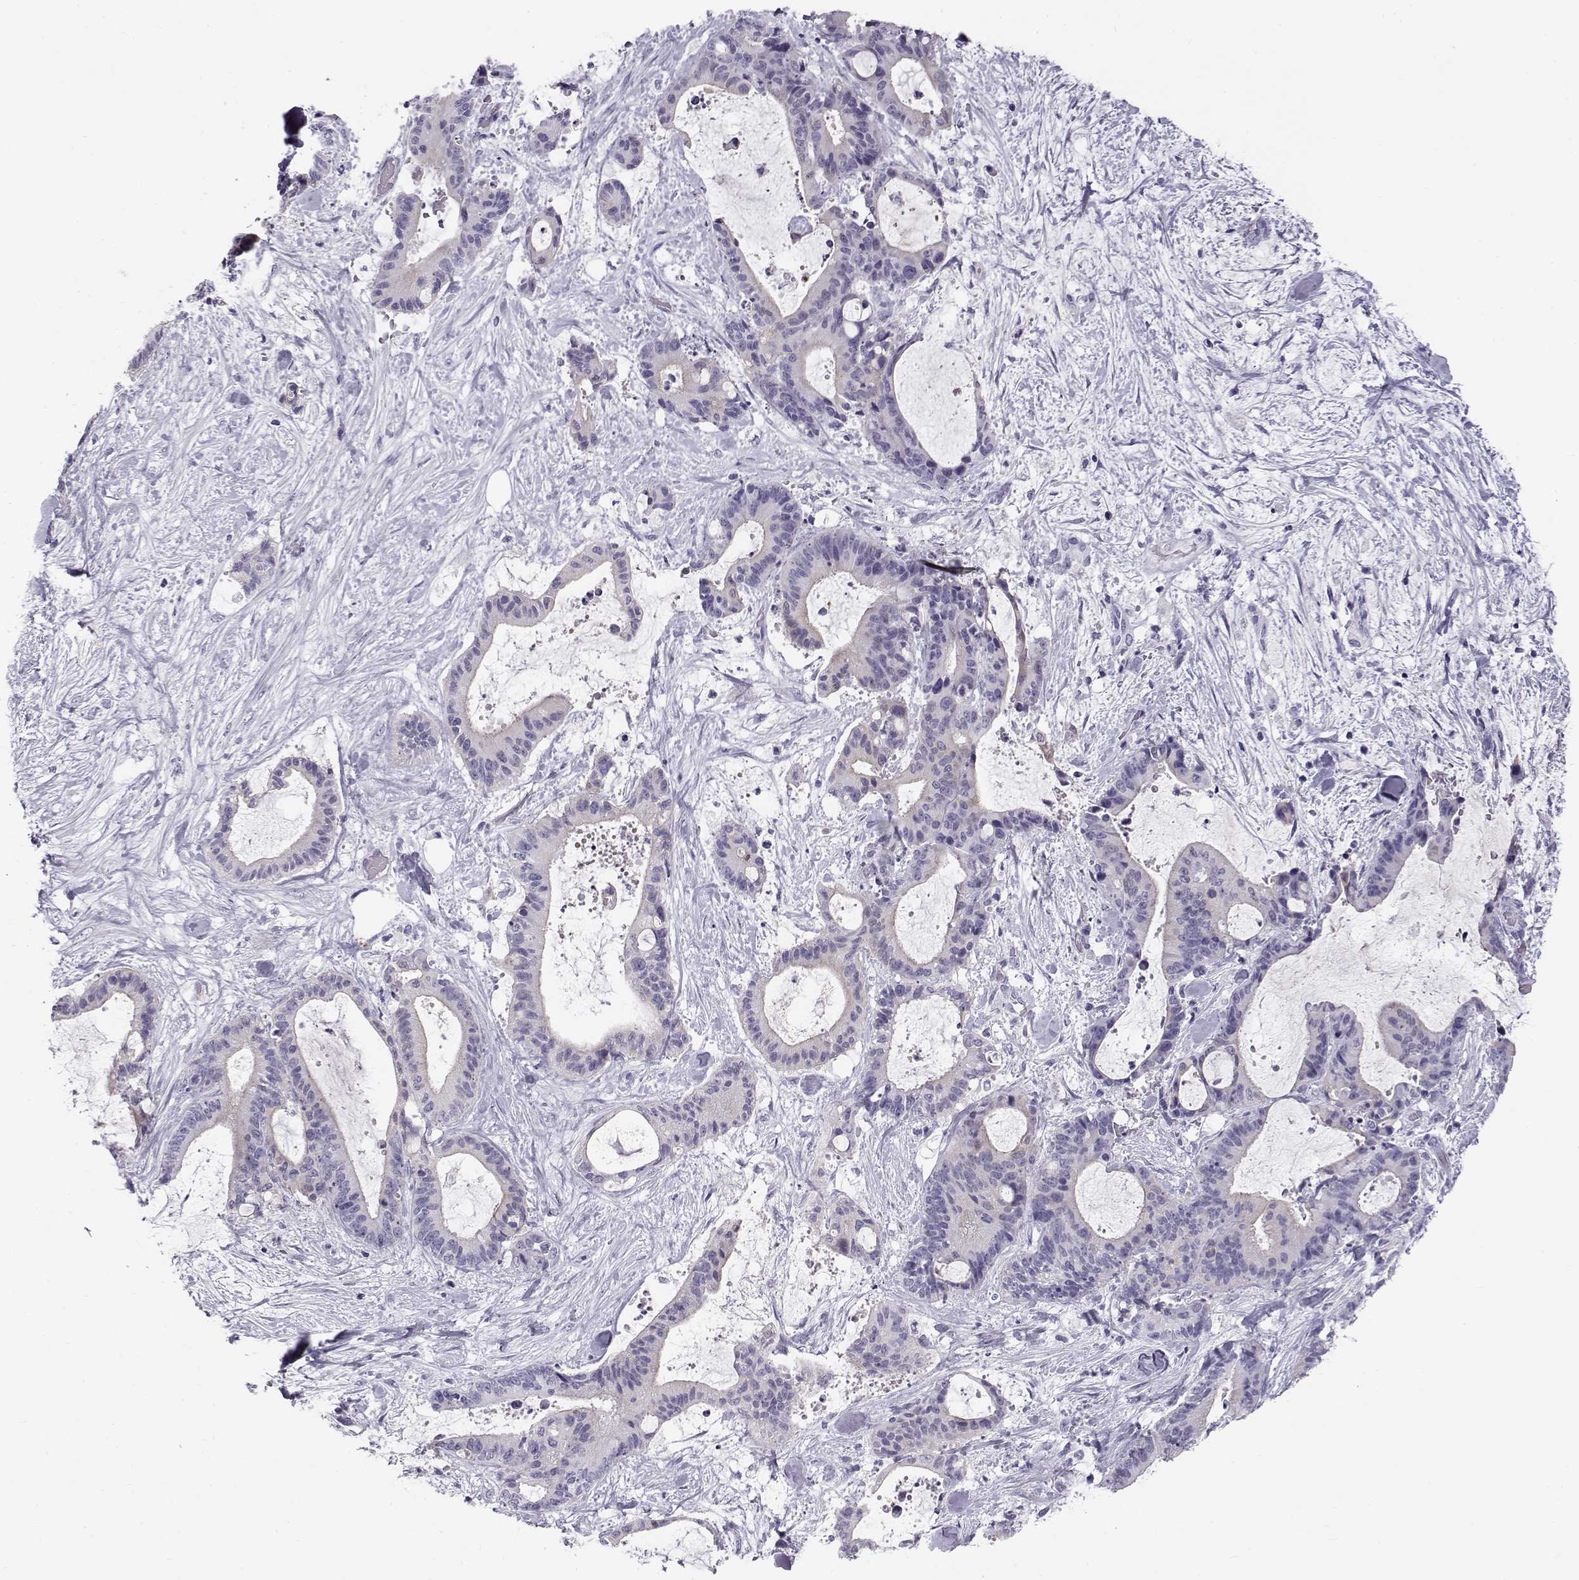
{"staining": {"intensity": "negative", "quantity": "none", "location": "none"}, "tissue": "liver cancer", "cell_type": "Tumor cells", "image_type": "cancer", "snomed": [{"axis": "morphology", "description": "Cholangiocarcinoma"}, {"axis": "topography", "description": "Liver"}], "caption": "Immunohistochemical staining of liver cholangiocarcinoma exhibits no significant staining in tumor cells.", "gene": "GPR26", "patient": {"sex": "female", "age": 73}}